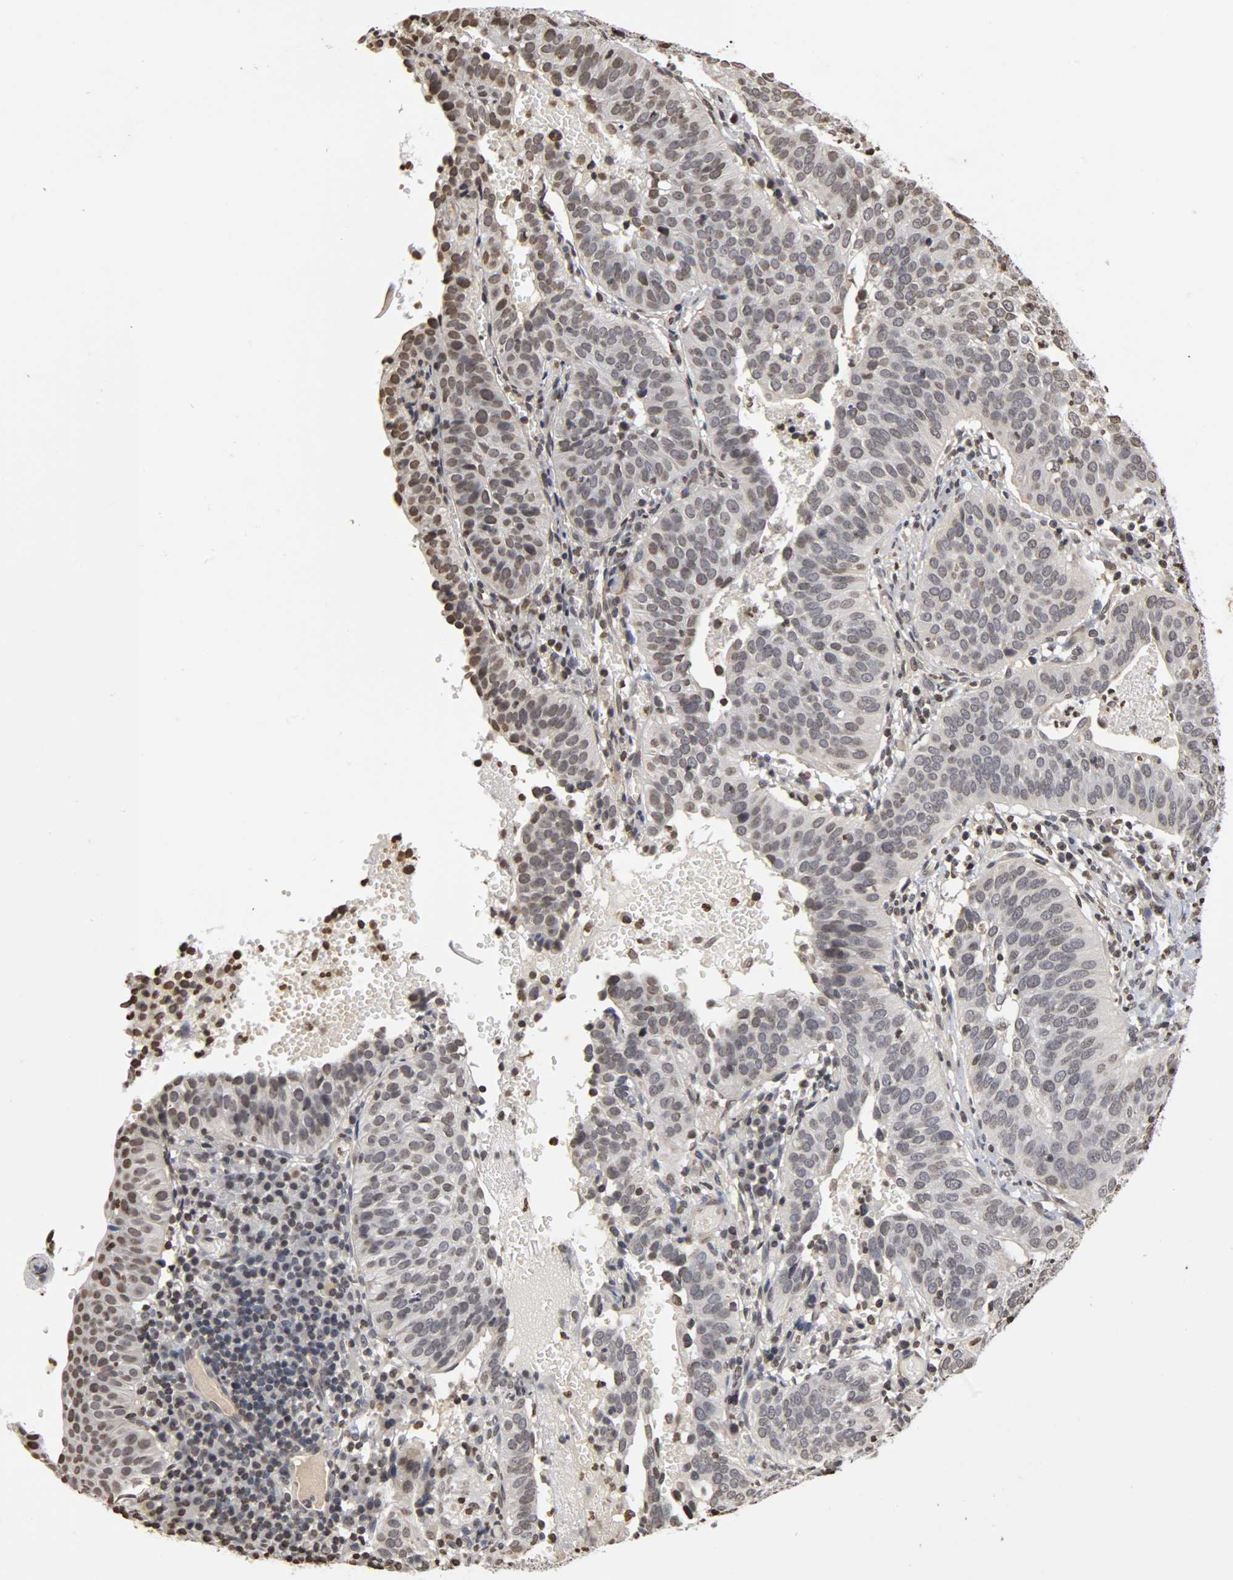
{"staining": {"intensity": "weak", "quantity": "<25%", "location": "nuclear"}, "tissue": "cervical cancer", "cell_type": "Tumor cells", "image_type": "cancer", "snomed": [{"axis": "morphology", "description": "Squamous cell carcinoma, NOS"}, {"axis": "topography", "description": "Cervix"}], "caption": "An immunohistochemistry (IHC) histopathology image of cervical squamous cell carcinoma is shown. There is no staining in tumor cells of cervical squamous cell carcinoma.", "gene": "ERCC2", "patient": {"sex": "female", "age": 39}}